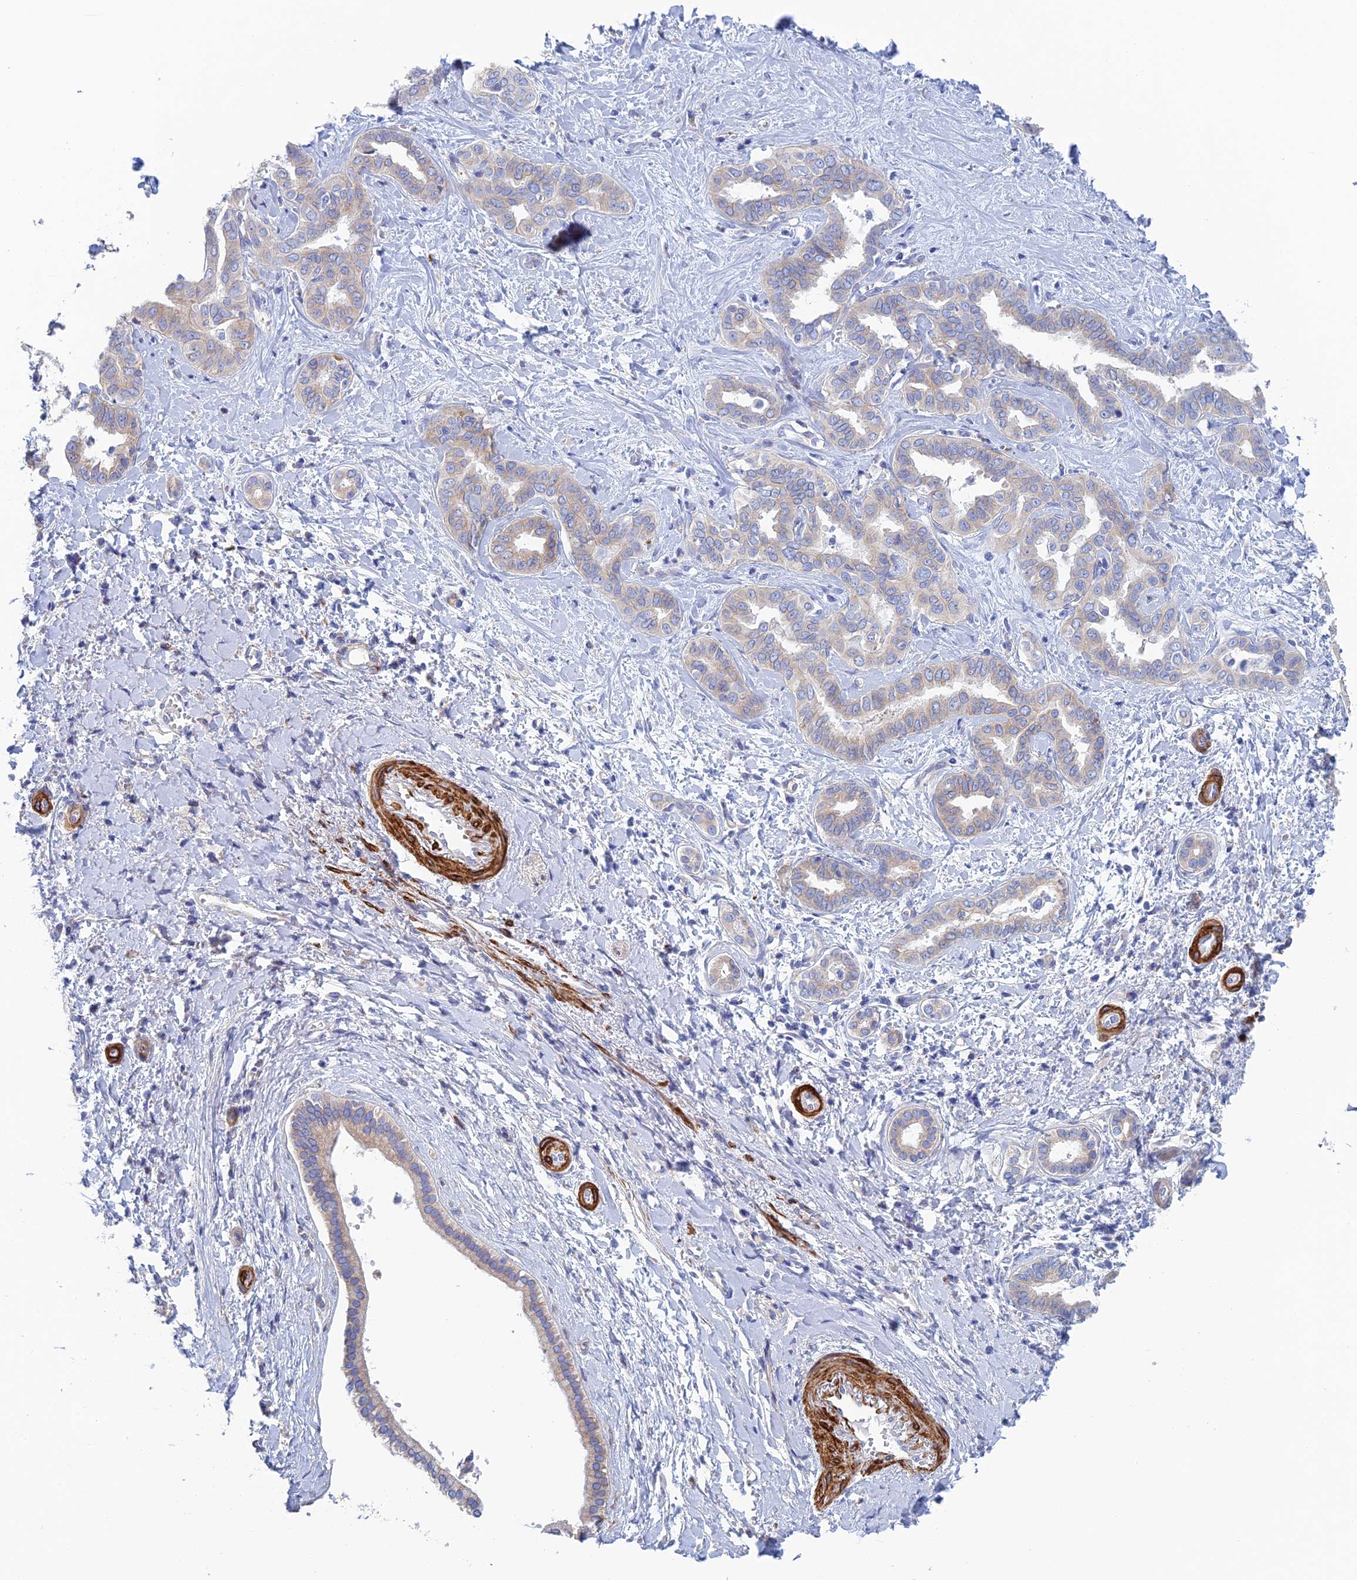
{"staining": {"intensity": "negative", "quantity": "none", "location": "none"}, "tissue": "liver cancer", "cell_type": "Tumor cells", "image_type": "cancer", "snomed": [{"axis": "morphology", "description": "Cholangiocarcinoma"}, {"axis": "topography", "description": "Liver"}], "caption": "DAB (3,3'-diaminobenzidine) immunohistochemical staining of human cholangiocarcinoma (liver) exhibits no significant staining in tumor cells.", "gene": "PCDHA8", "patient": {"sex": "female", "age": 77}}